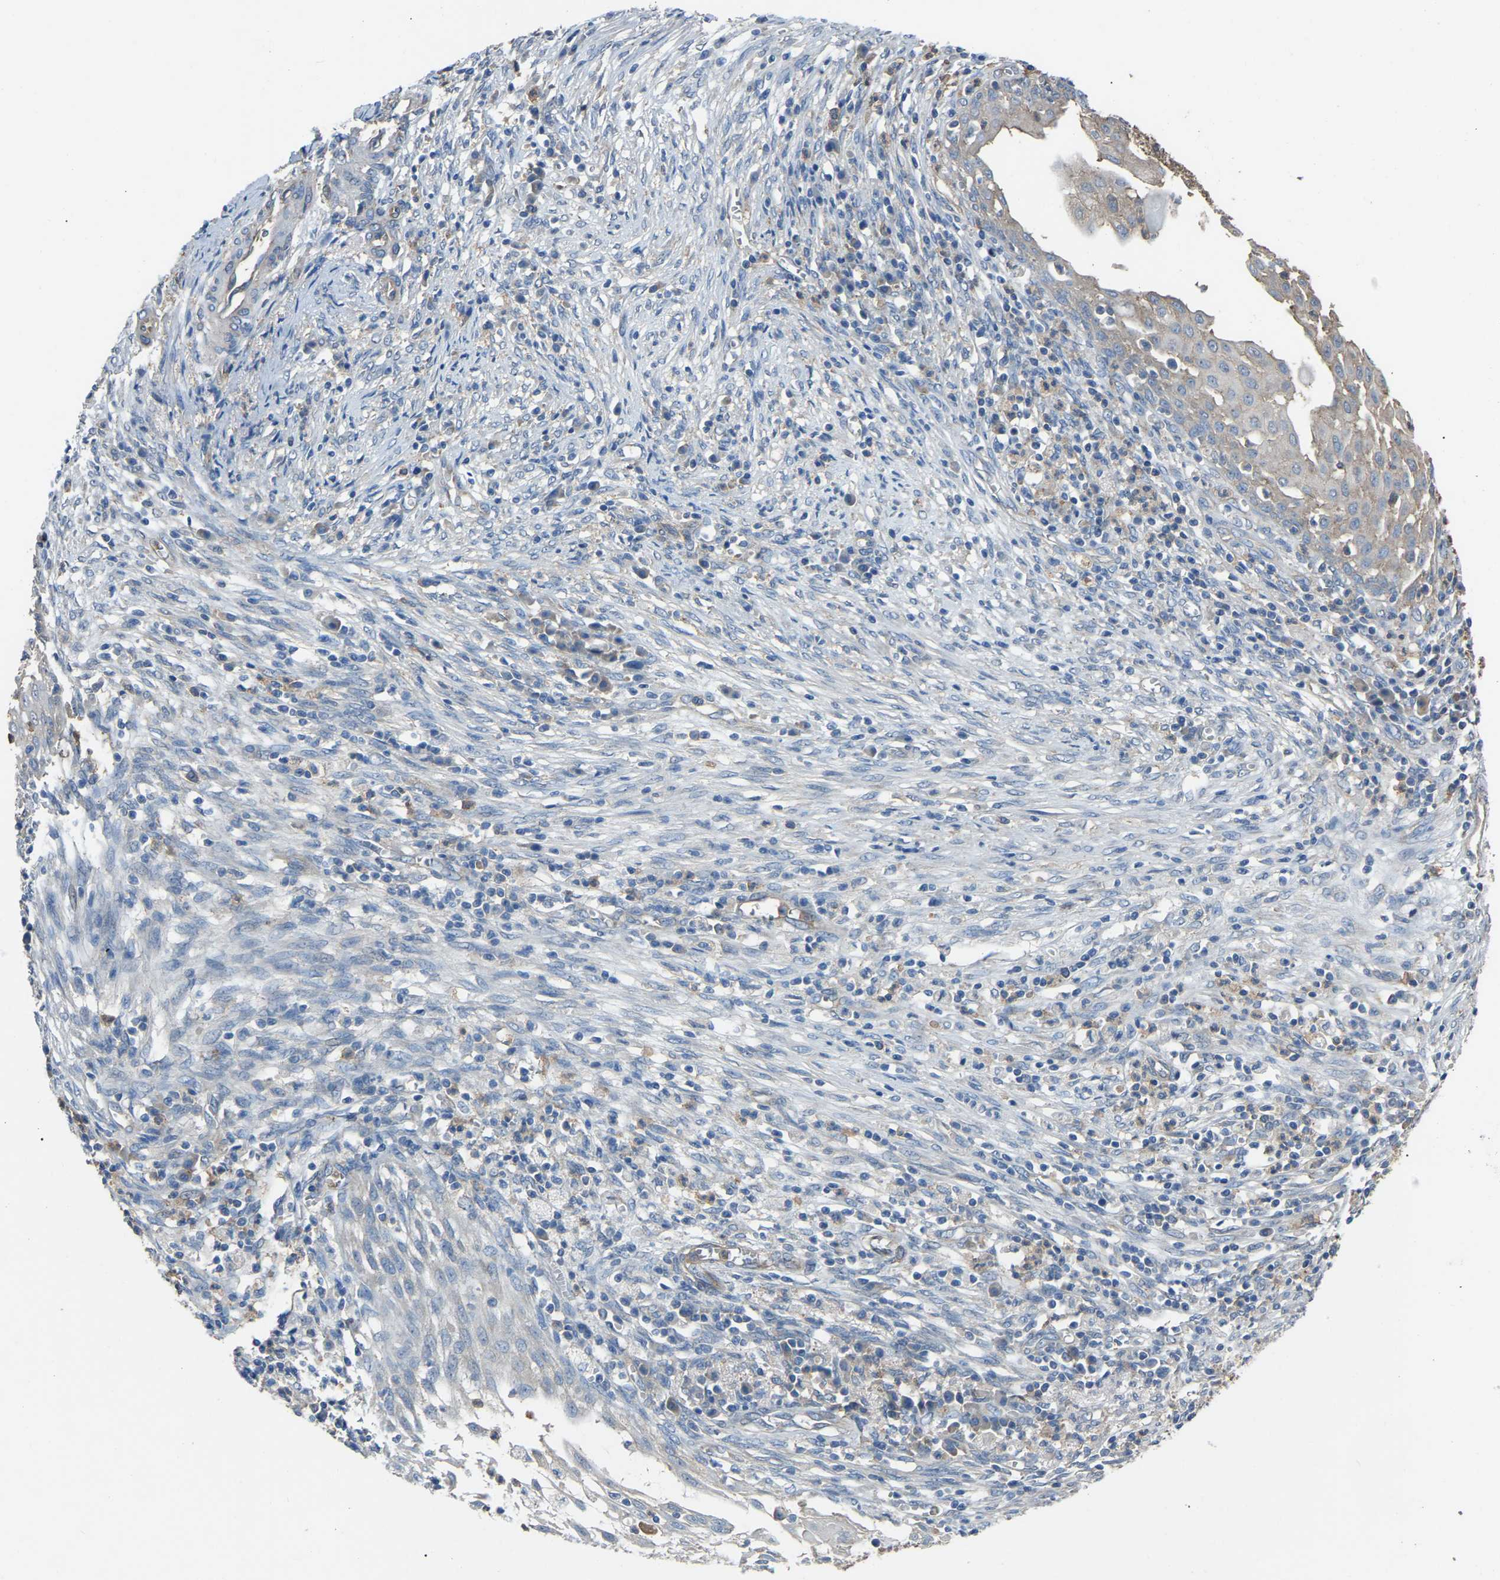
{"staining": {"intensity": "negative", "quantity": "none", "location": "none"}, "tissue": "cervical cancer", "cell_type": "Tumor cells", "image_type": "cancer", "snomed": [{"axis": "morphology", "description": "Adenocarcinoma, NOS"}, {"axis": "topography", "description": "Cervix"}], "caption": "An image of cervical adenocarcinoma stained for a protein demonstrates no brown staining in tumor cells.", "gene": "AIMP1", "patient": {"sex": "female", "age": 44}}